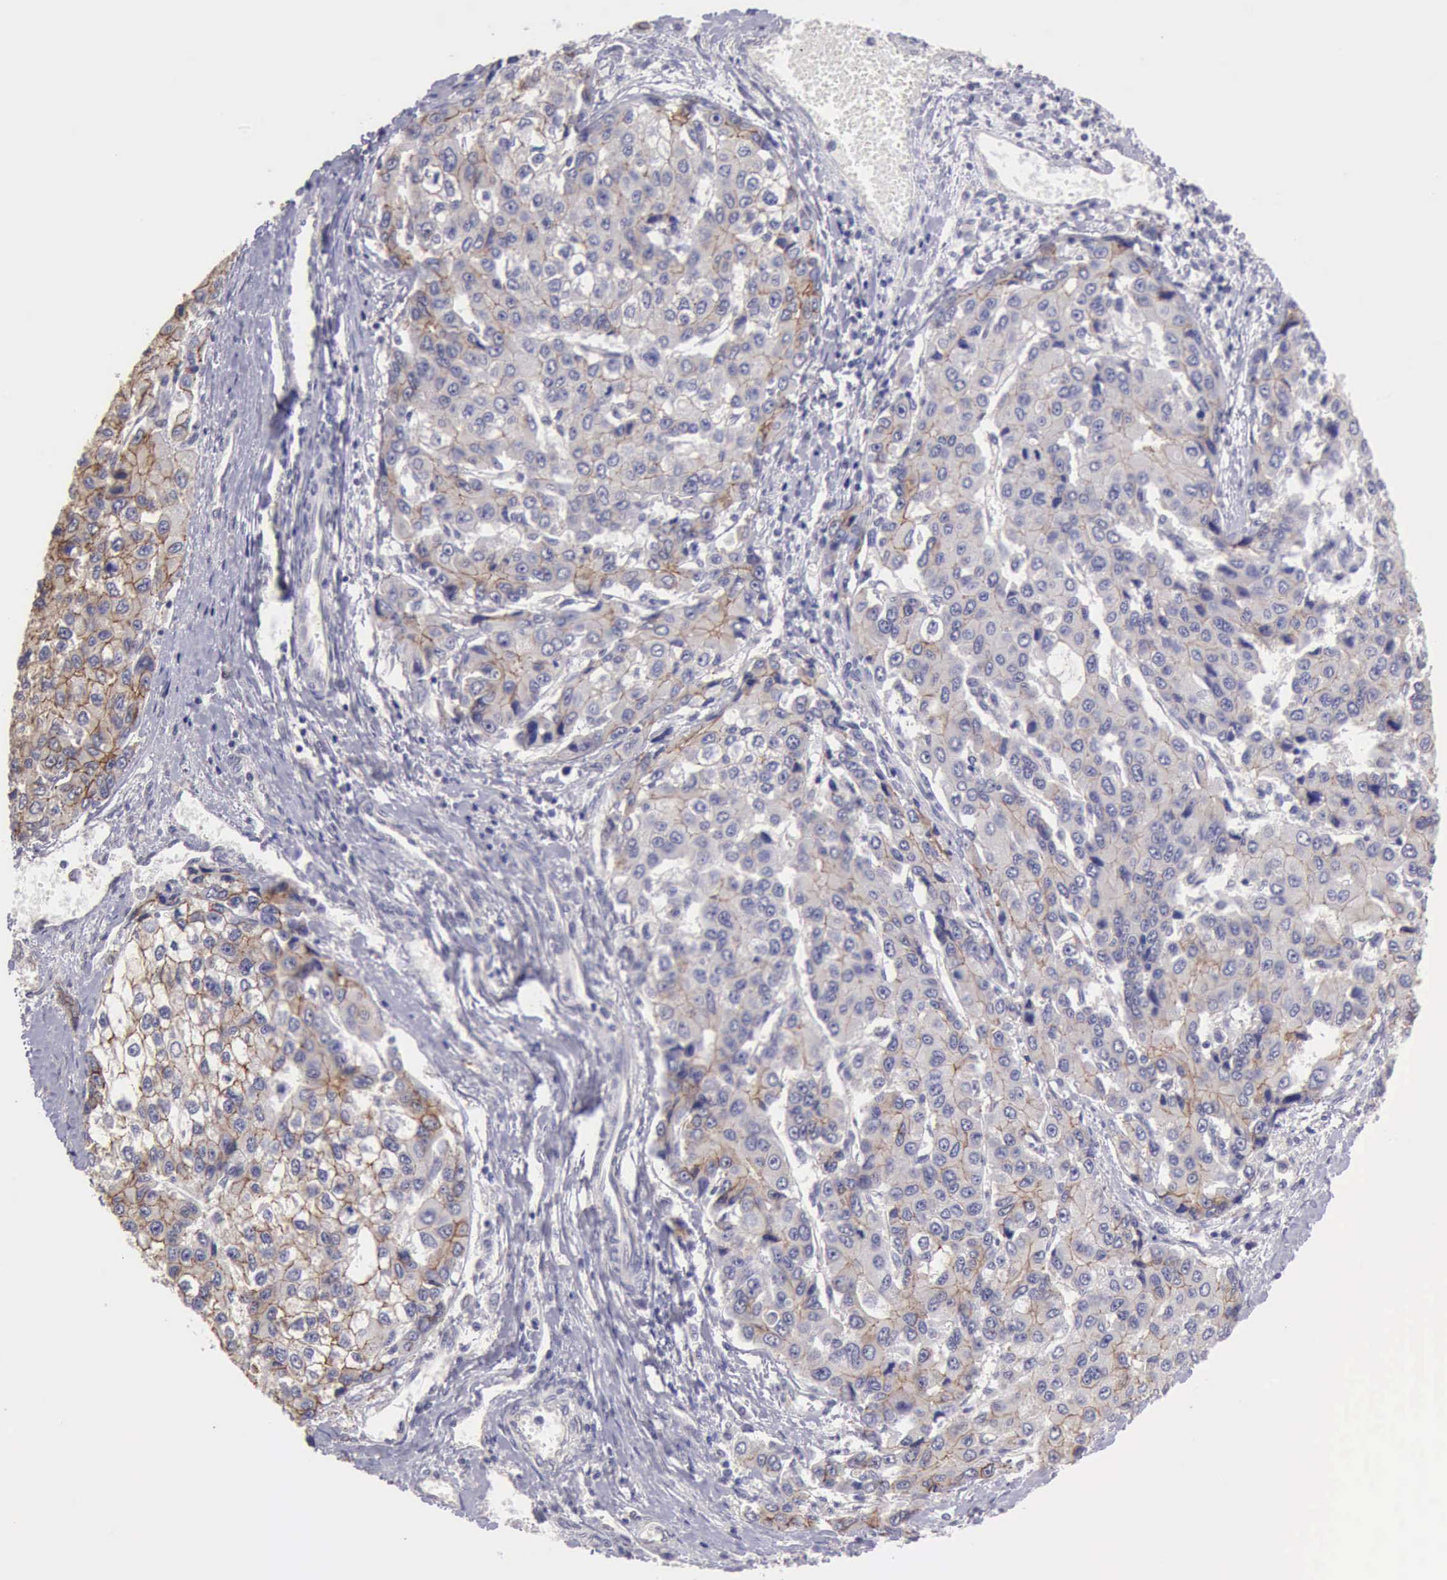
{"staining": {"intensity": "weak", "quantity": "25%-75%", "location": "cytoplasmic/membranous"}, "tissue": "liver cancer", "cell_type": "Tumor cells", "image_type": "cancer", "snomed": [{"axis": "morphology", "description": "Carcinoma, Hepatocellular, NOS"}, {"axis": "topography", "description": "Liver"}], "caption": "A brown stain labels weak cytoplasmic/membranous positivity of a protein in liver hepatocellular carcinoma tumor cells.", "gene": "KCND1", "patient": {"sex": "female", "age": 66}}